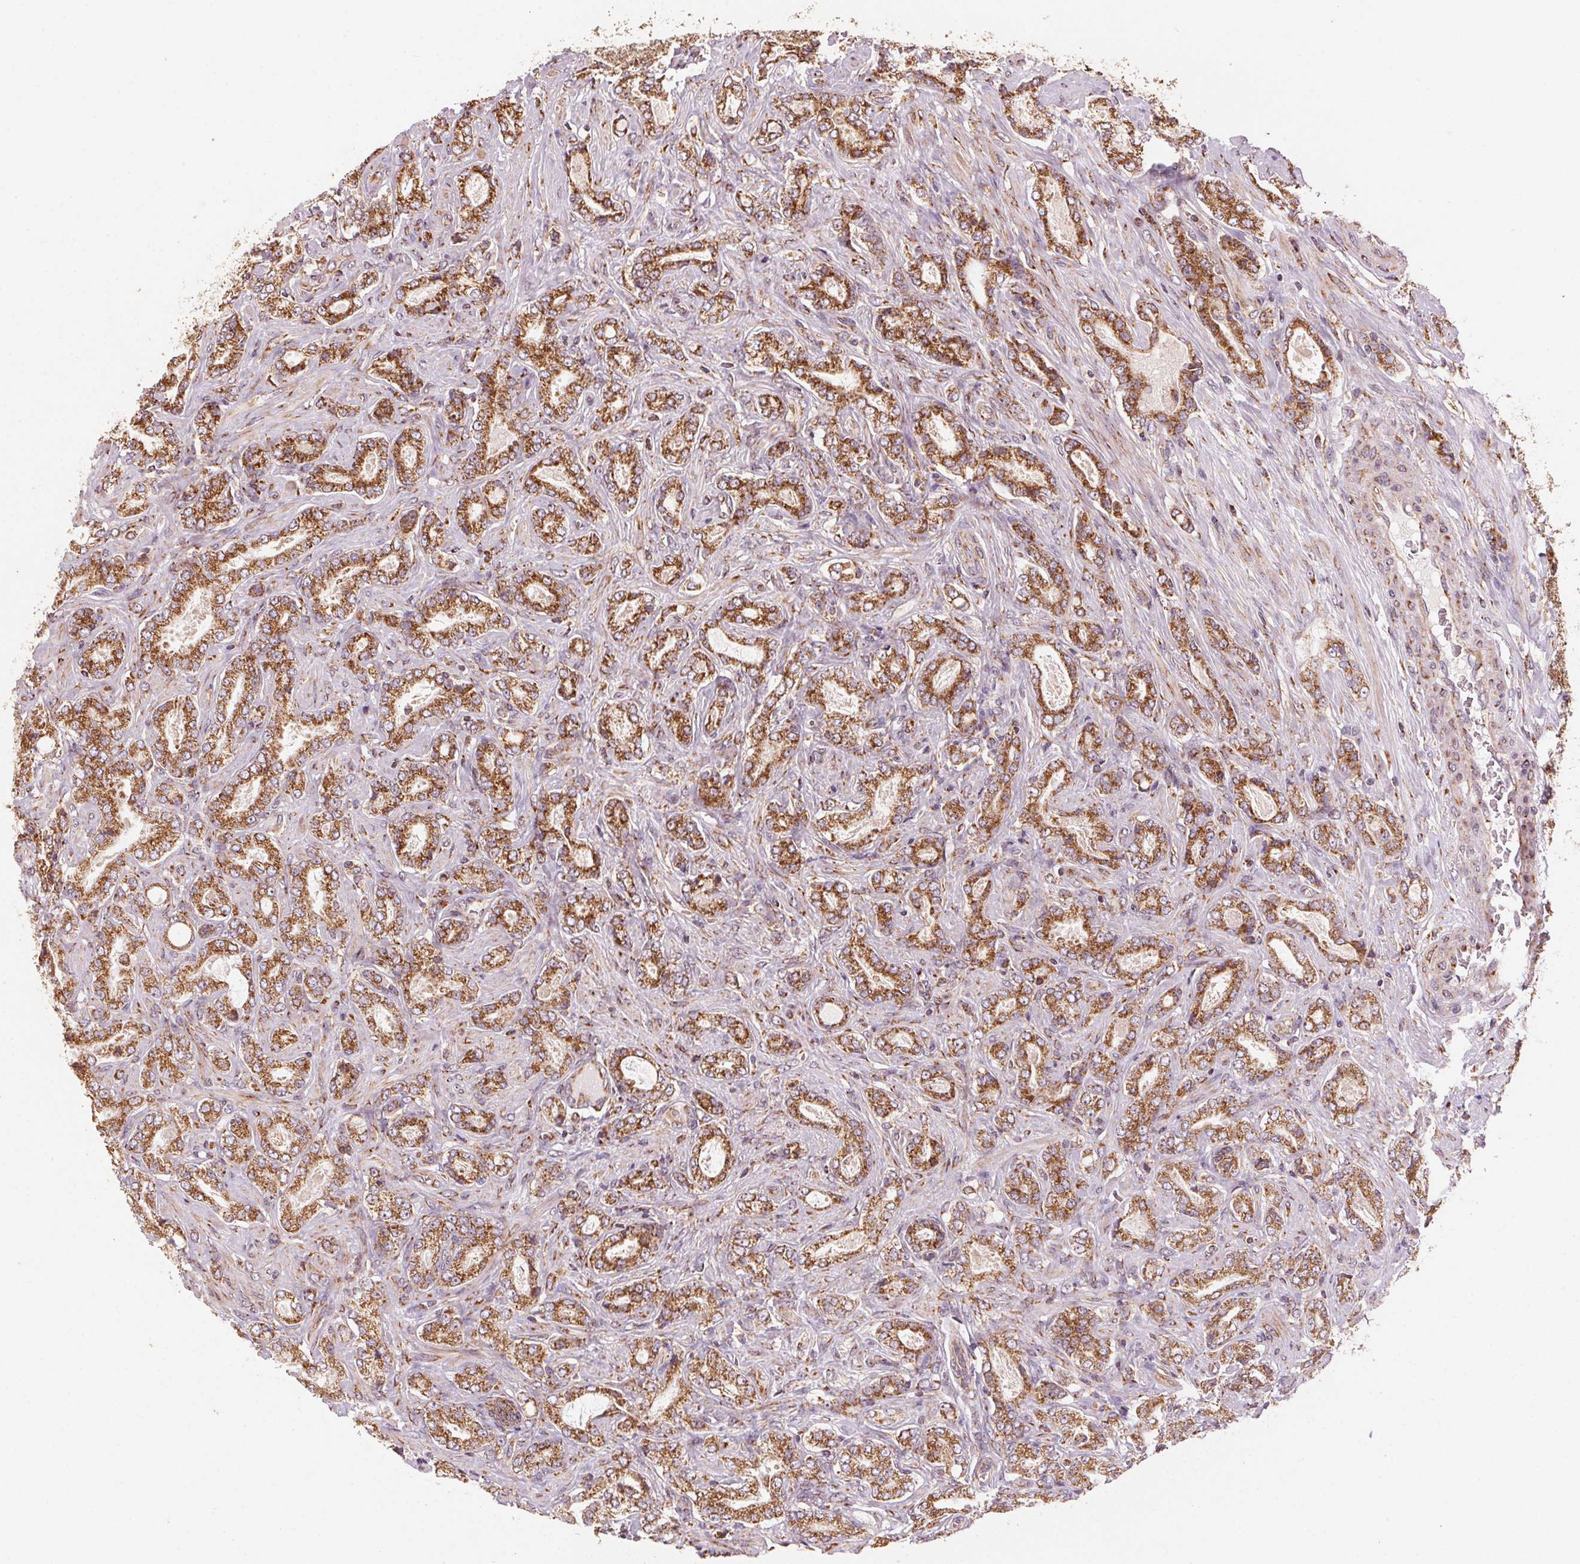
{"staining": {"intensity": "strong", "quantity": ">75%", "location": "cytoplasmic/membranous"}, "tissue": "prostate cancer", "cell_type": "Tumor cells", "image_type": "cancer", "snomed": [{"axis": "morphology", "description": "Adenocarcinoma, NOS"}, {"axis": "topography", "description": "Prostate"}], "caption": "Strong cytoplasmic/membranous staining is appreciated in about >75% of tumor cells in prostate cancer (adenocarcinoma). Using DAB (3,3'-diaminobenzidine) (brown) and hematoxylin (blue) stains, captured at high magnification using brightfield microscopy.", "gene": "TOMM70", "patient": {"sex": "male", "age": 64}}